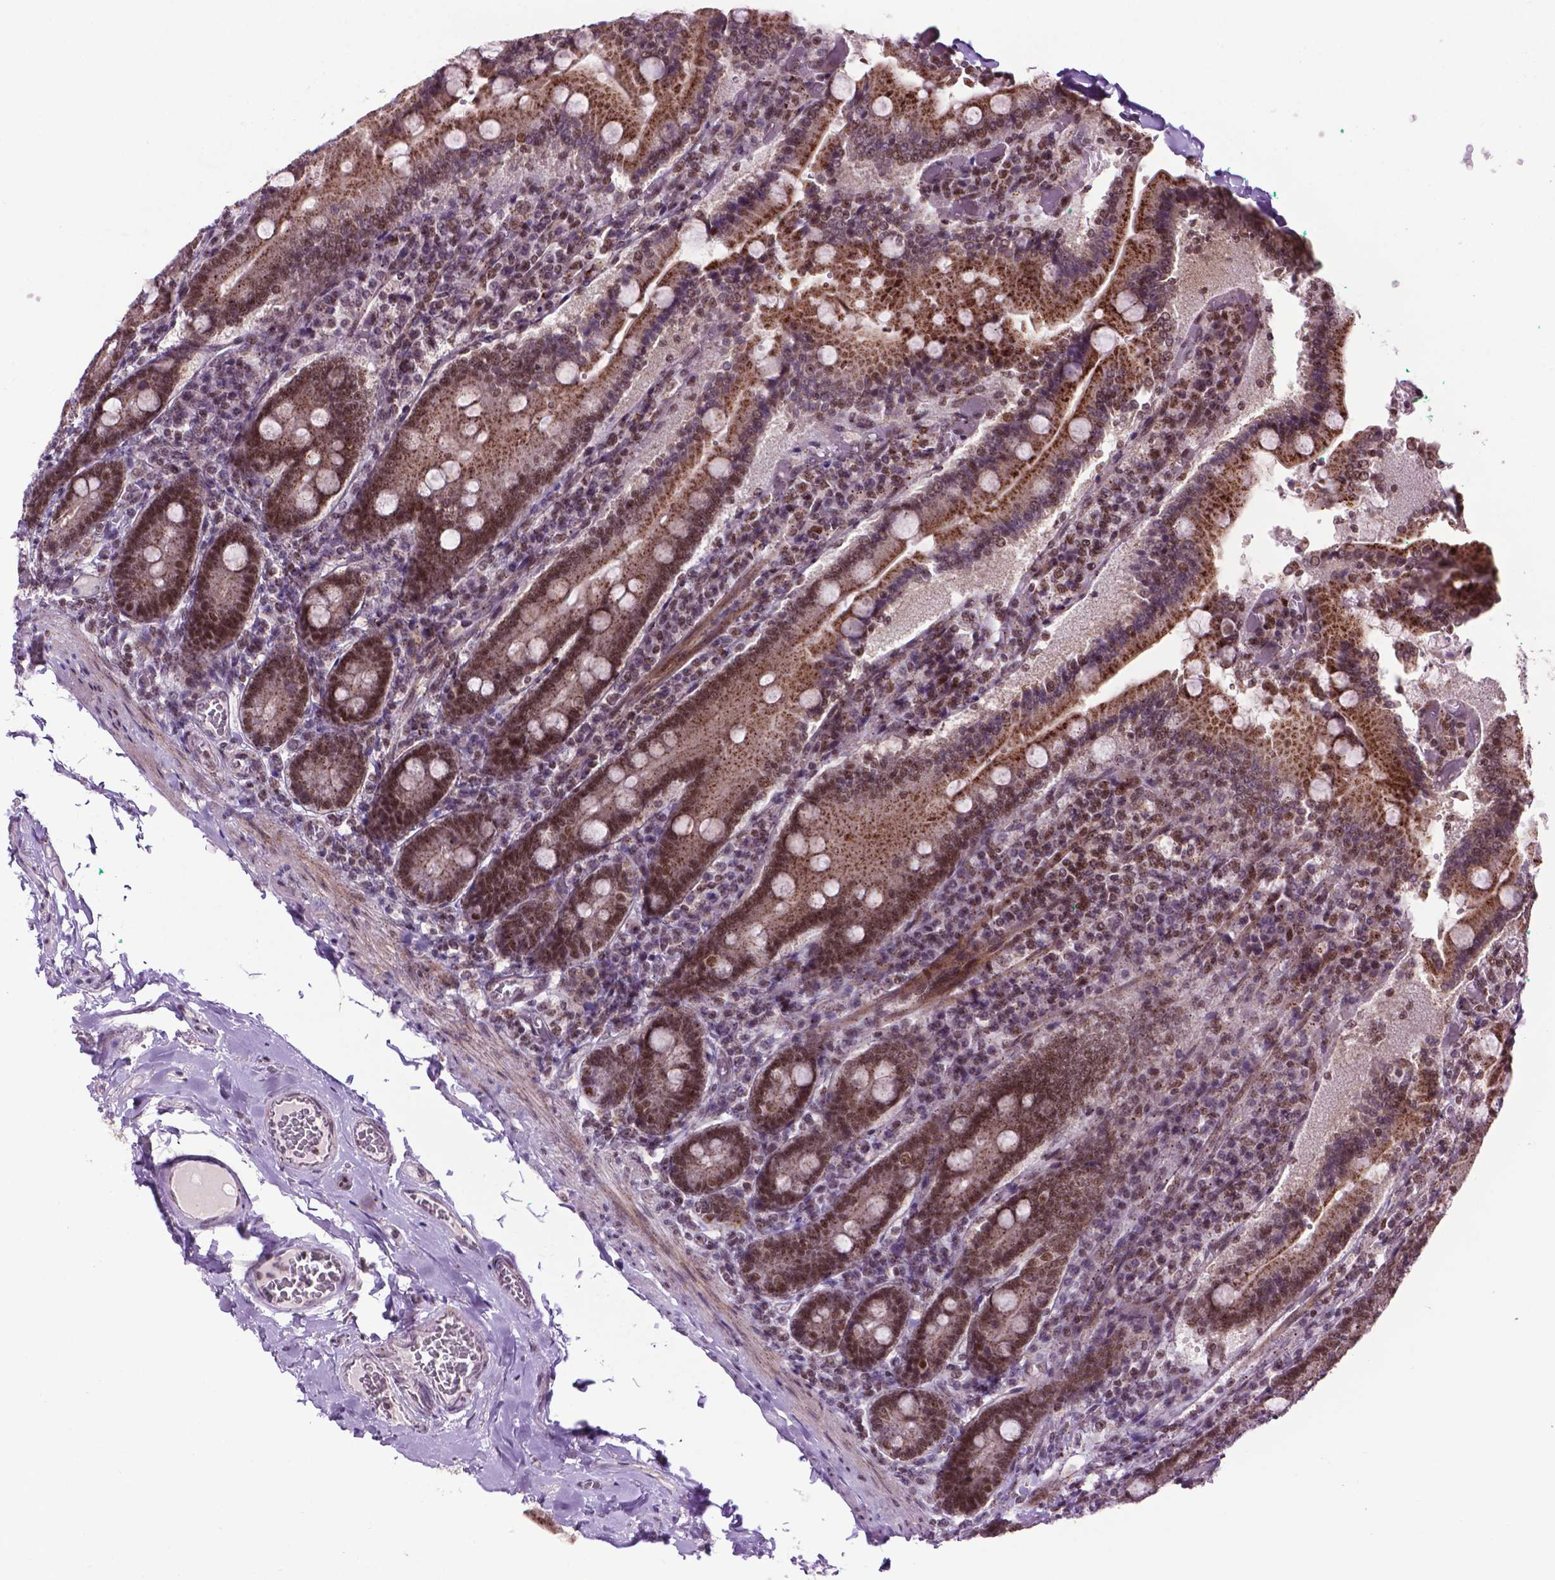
{"staining": {"intensity": "moderate", "quantity": ">75%", "location": "cytoplasmic/membranous,nuclear"}, "tissue": "duodenum", "cell_type": "Glandular cells", "image_type": "normal", "snomed": [{"axis": "morphology", "description": "Normal tissue, NOS"}, {"axis": "topography", "description": "Duodenum"}], "caption": "Protein expression analysis of benign human duodenum reveals moderate cytoplasmic/membranous,nuclear positivity in about >75% of glandular cells.", "gene": "EAF1", "patient": {"sex": "female", "age": 62}}